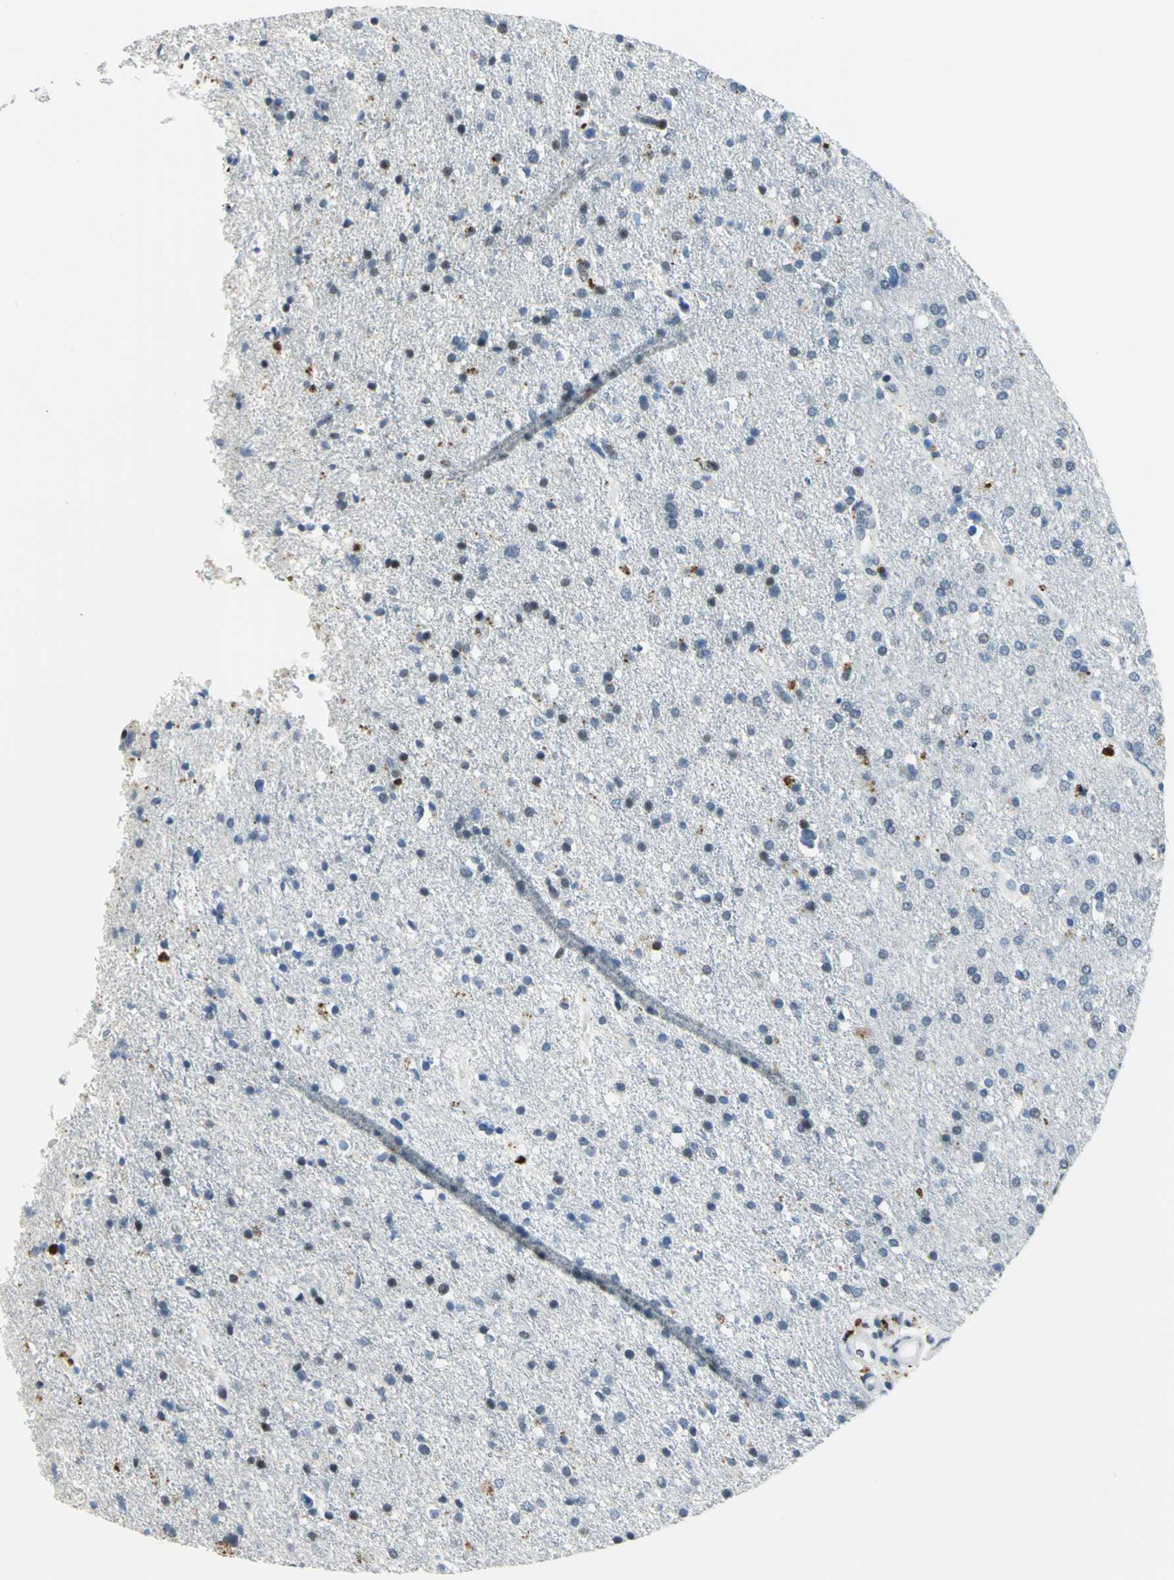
{"staining": {"intensity": "strong", "quantity": "<25%", "location": "cytoplasmic/membranous"}, "tissue": "glioma", "cell_type": "Tumor cells", "image_type": "cancer", "snomed": [{"axis": "morphology", "description": "Glioma, malignant, High grade"}, {"axis": "topography", "description": "Brain"}], "caption": "Immunohistochemistry (DAB (3,3'-diaminobenzidine)) staining of human malignant high-grade glioma shows strong cytoplasmic/membranous protein positivity in approximately <25% of tumor cells.", "gene": "RAD17", "patient": {"sex": "male", "age": 33}}